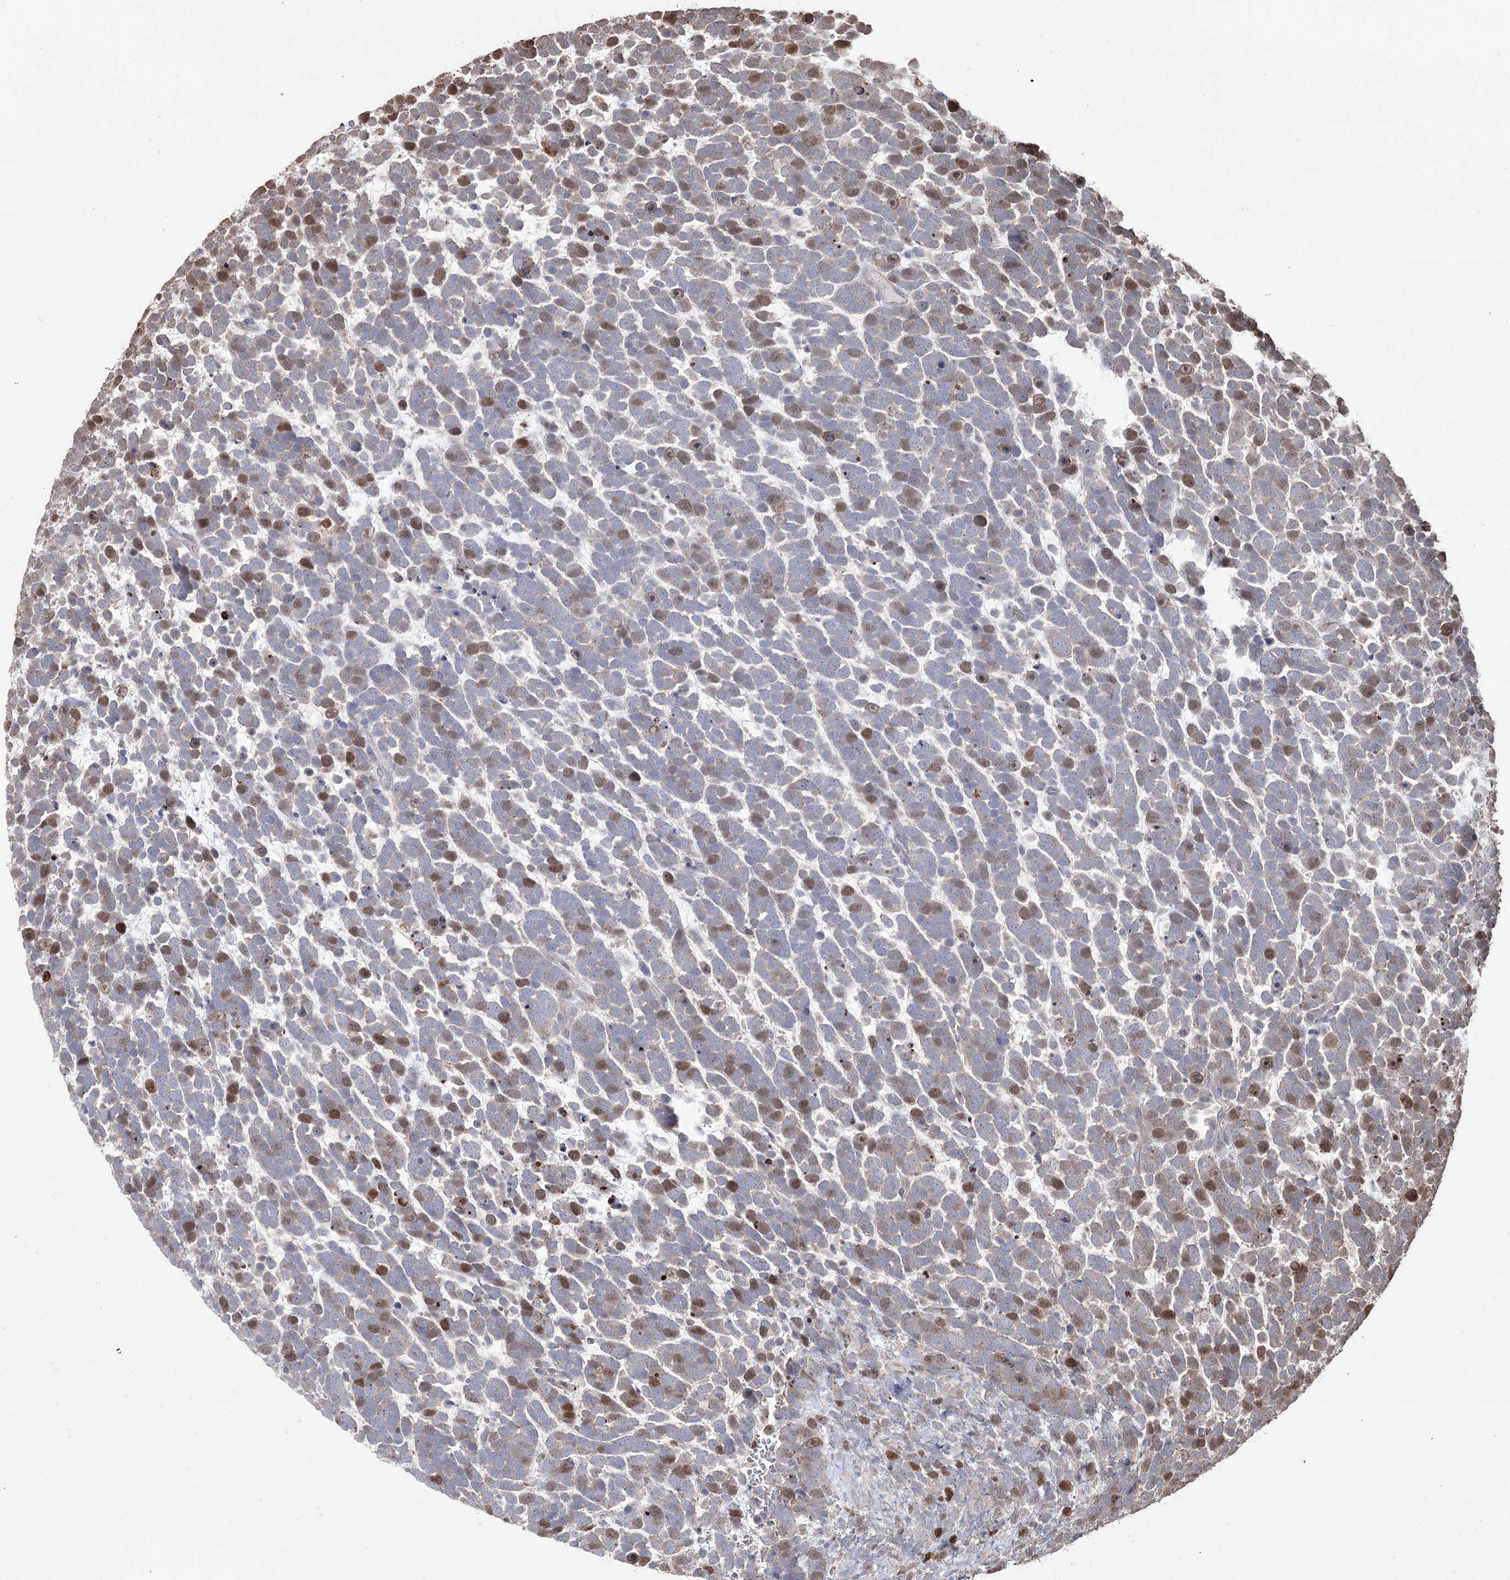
{"staining": {"intensity": "moderate", "quantity": "25%-75%", "location": "nuclear"}, "tissue": "urothelial cancer", "cell_type": "Tumor cells", "image_type": "cancer", "snomed": [{"axis": "morphology", "description": "Urothelial carcinoma, High grade"}, {"axis": "topography", "description": "Urinary bladder"}], "caption": "A brown stain shows moderate nuclear positivity of a protein in human urothelial cancer tumor cells.", "gene": "PRC1", "patient": {"sex": "female", "age": 82}}